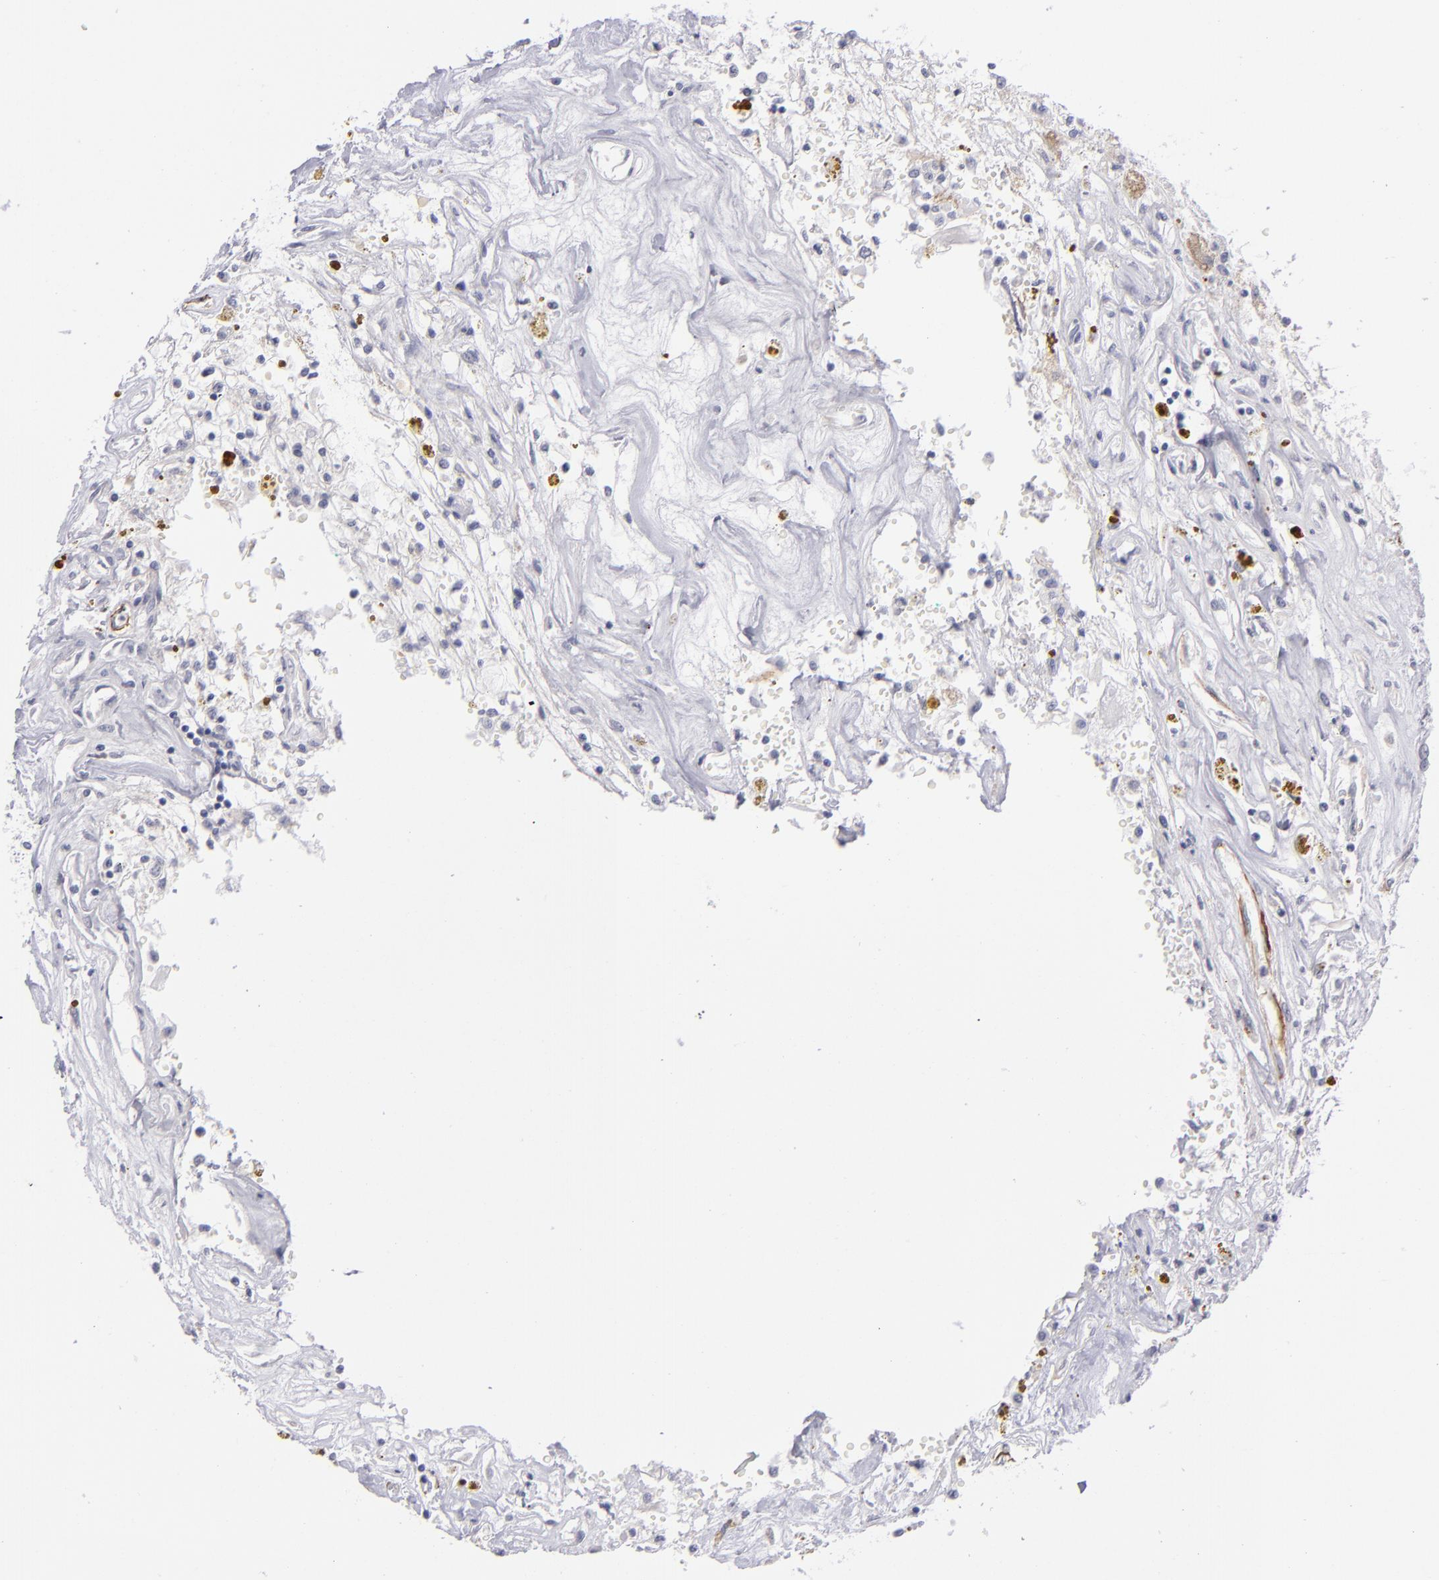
{"staining": {"intensity": "negative", "quantity": "none", "location": "none"}, "tissue": "renal cancer", "cell_type": "Tumor cells", "image_type": "cancer", "snomed": [{"axis": "morphology", "description": "Adenocarcinoma, NOS"}, {"axis": "topography", "description": "Kidney"}], "caption": "Immunohistochemical staining of human renal adenocarcinoma shows no significant expression in tumor cells.", "gene": "ITGB4", "patient": {"sex": "male", "age": 78}}